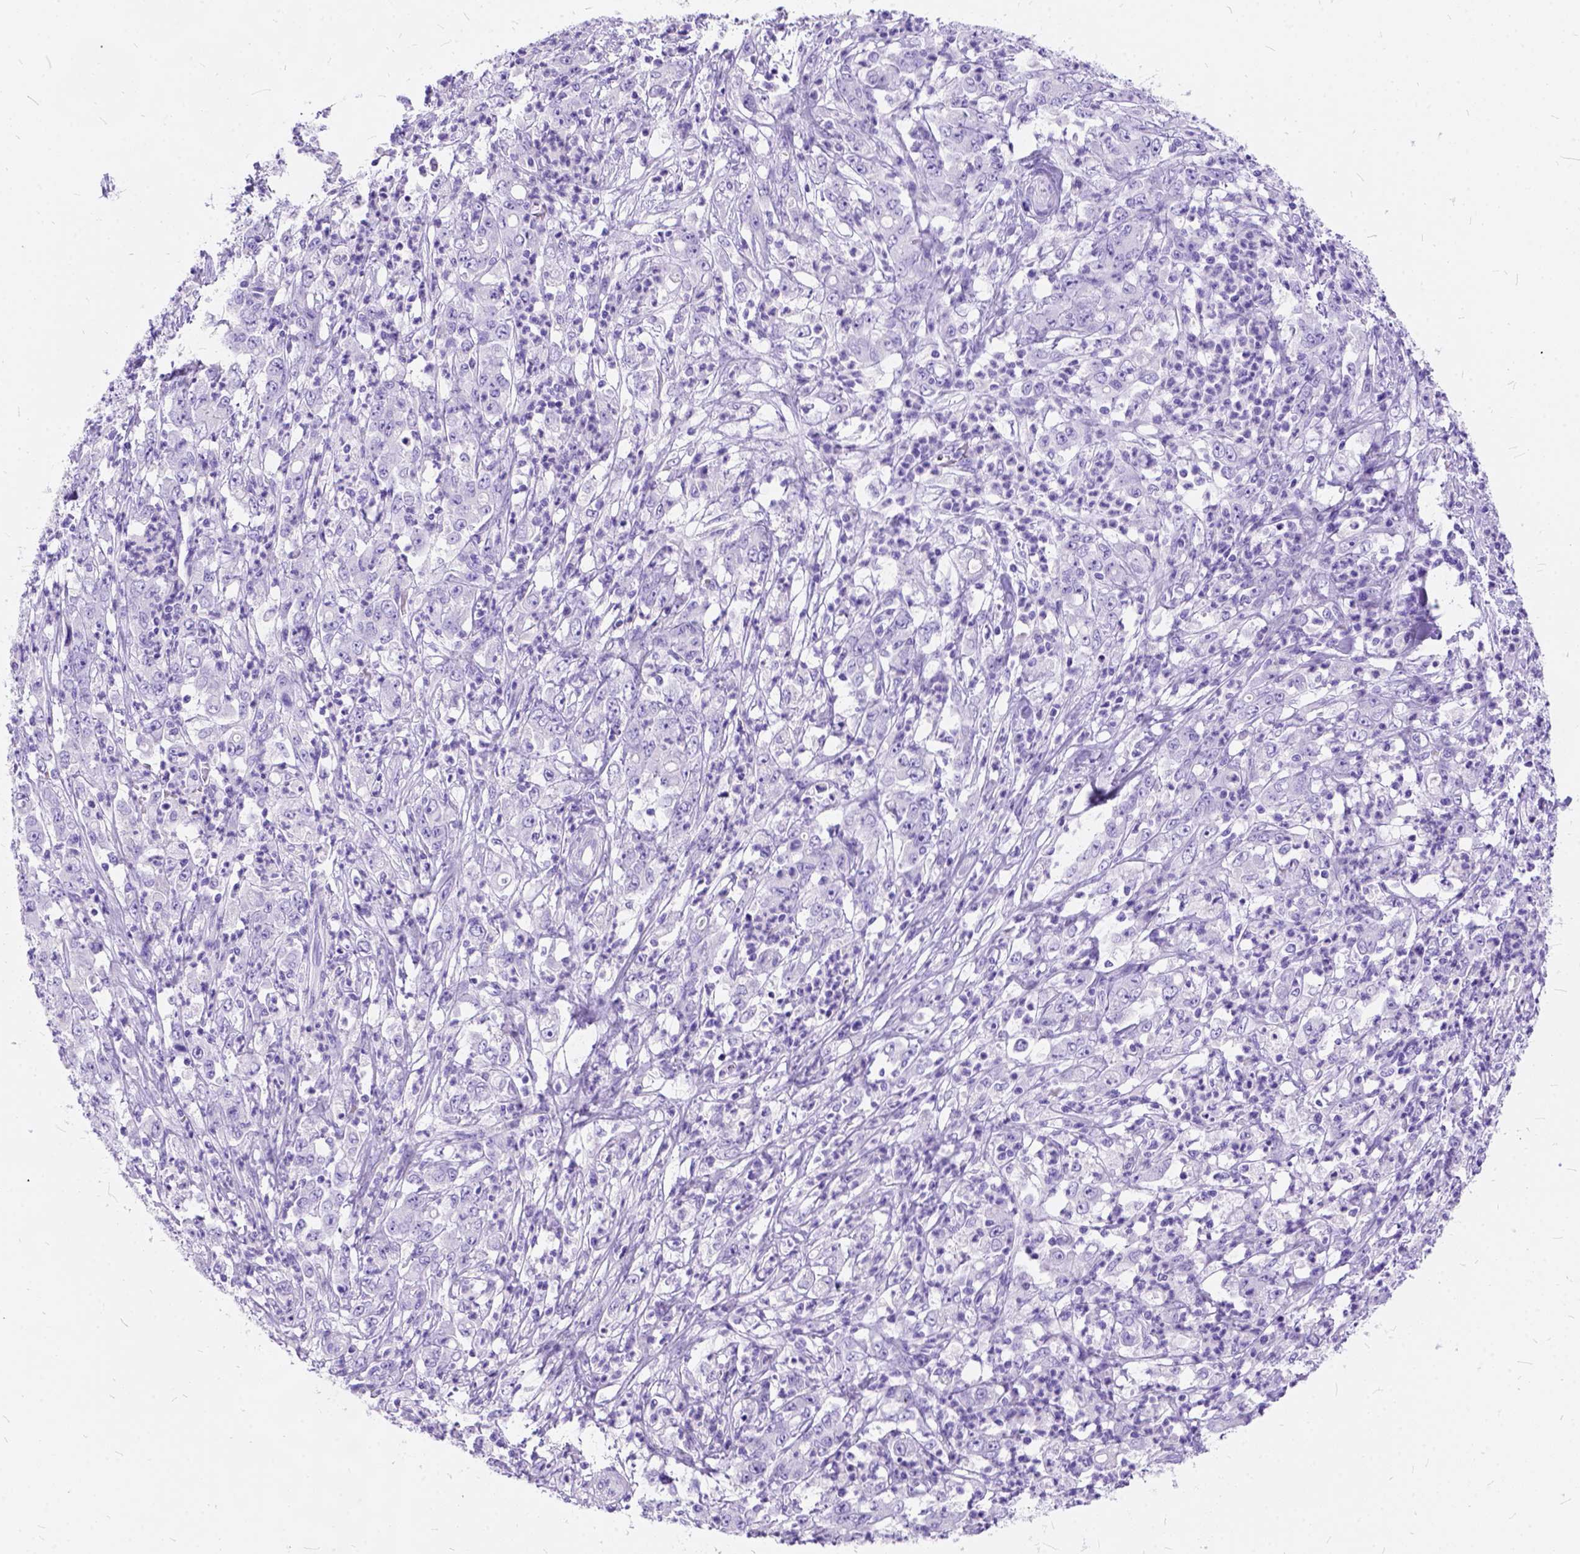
{"staining": {"intensity": "negative", "quantity": "none", "location": "none"}, "tissue": "stomach cancer", "cell_type": "Tumor cells", "image_type": "cancer", "snomed": [{"axis": "morphology", "description": "Adenocarcinoma, NOS"}, {"axis": "topography", "description": "Stomach, lower"}], "caption": "The photomicrograph displays no staining of tumor cells in stomach cancer (adenocarcinoma).", "gene": "C1QTNF3", "patient": {"sex": "female", "age": 71}}